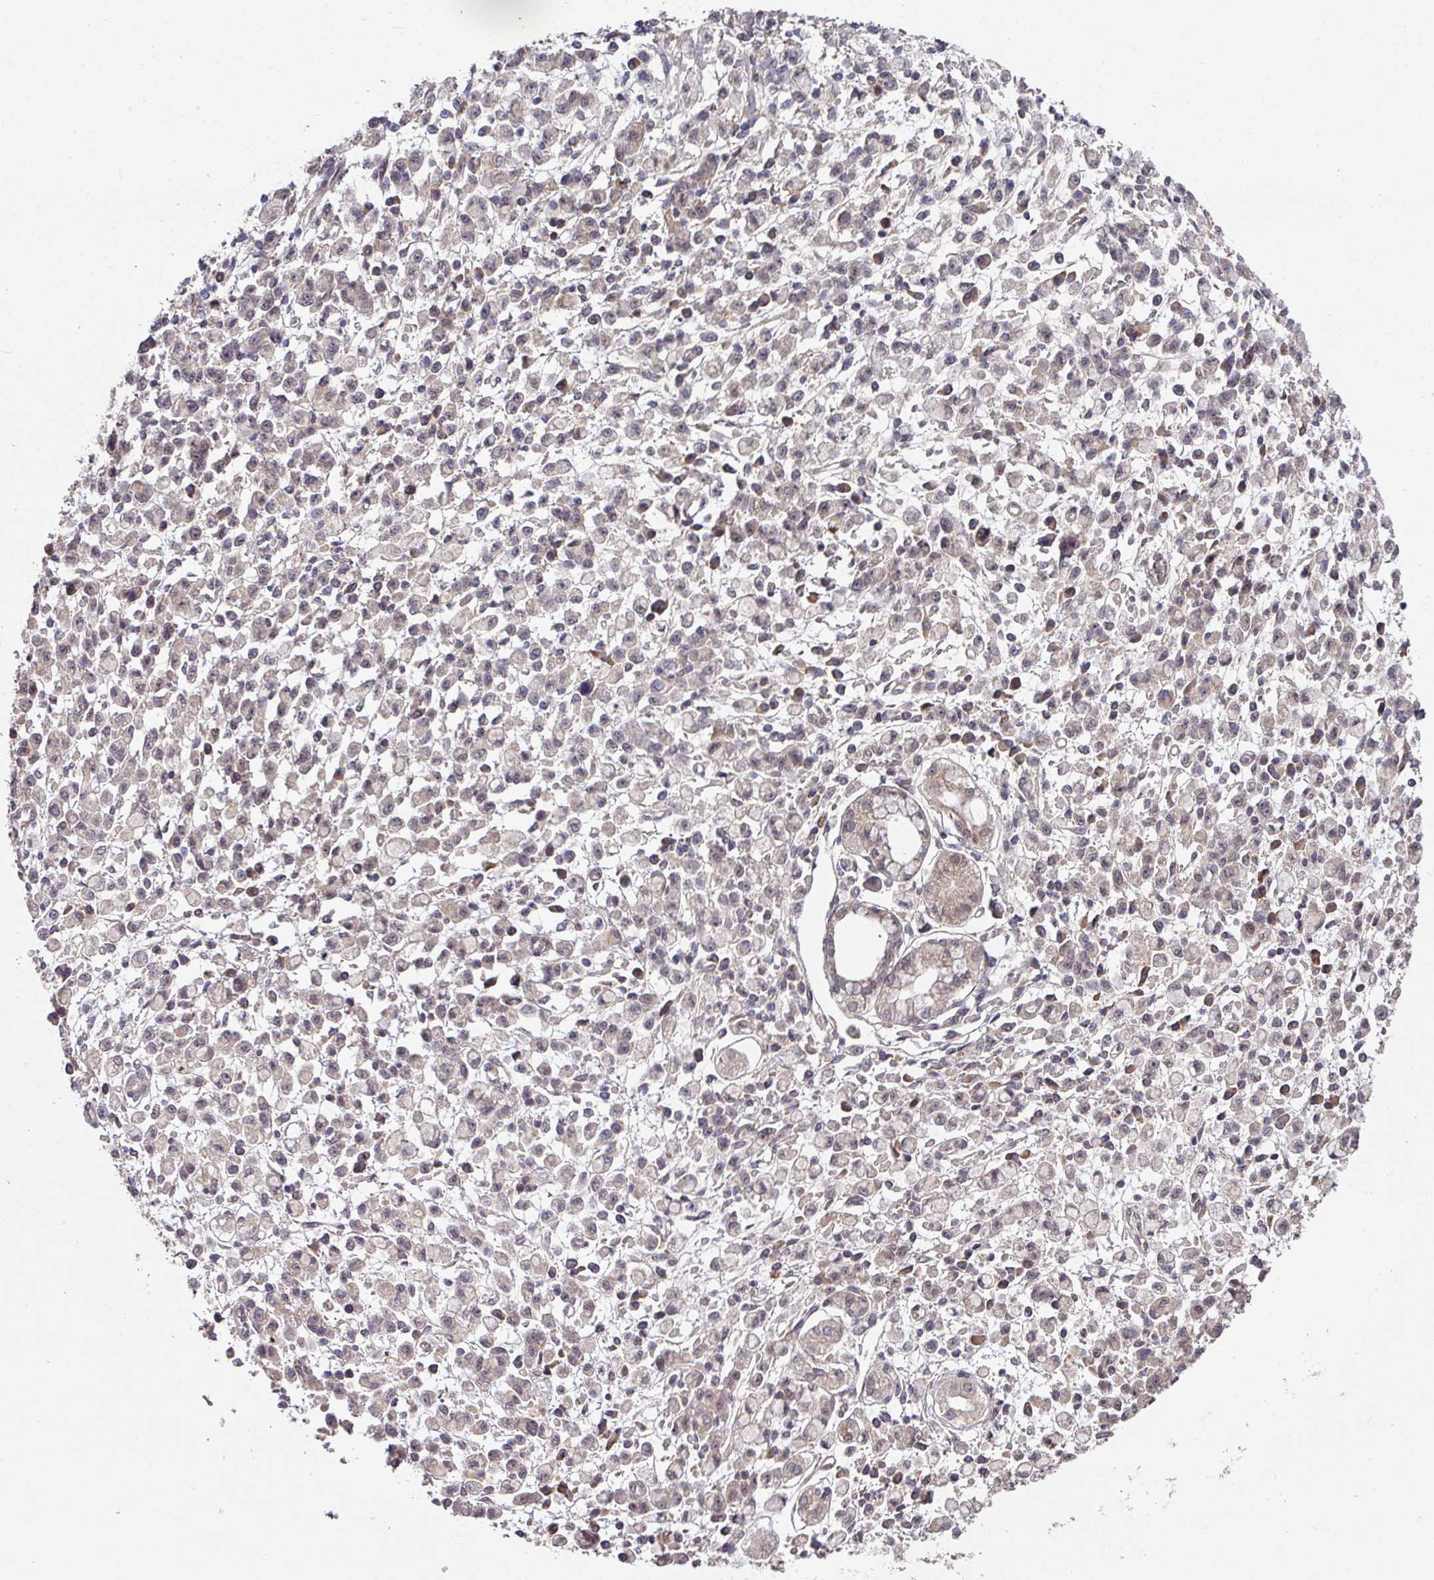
{"staining": {"intensity": "negative", "quantity": "none", "location": "none"}, "tissue": "stomach cancer", "cell_type": "Tumor cells", "image_type": "cancer", "snomed": [{"axis": "morphology", "description": "Adenocarcinoma, NOS"}, {"axis": "topography", "description": "Stomach"}], "caption": "Immunohistochemistry (IHC) image of stomach adenocarcinoma stained for a protein (brown), which demonstrates no staining in tumor cells.", "gene": "CAMLG", "patient": {"sex": "male", "age": 77}}